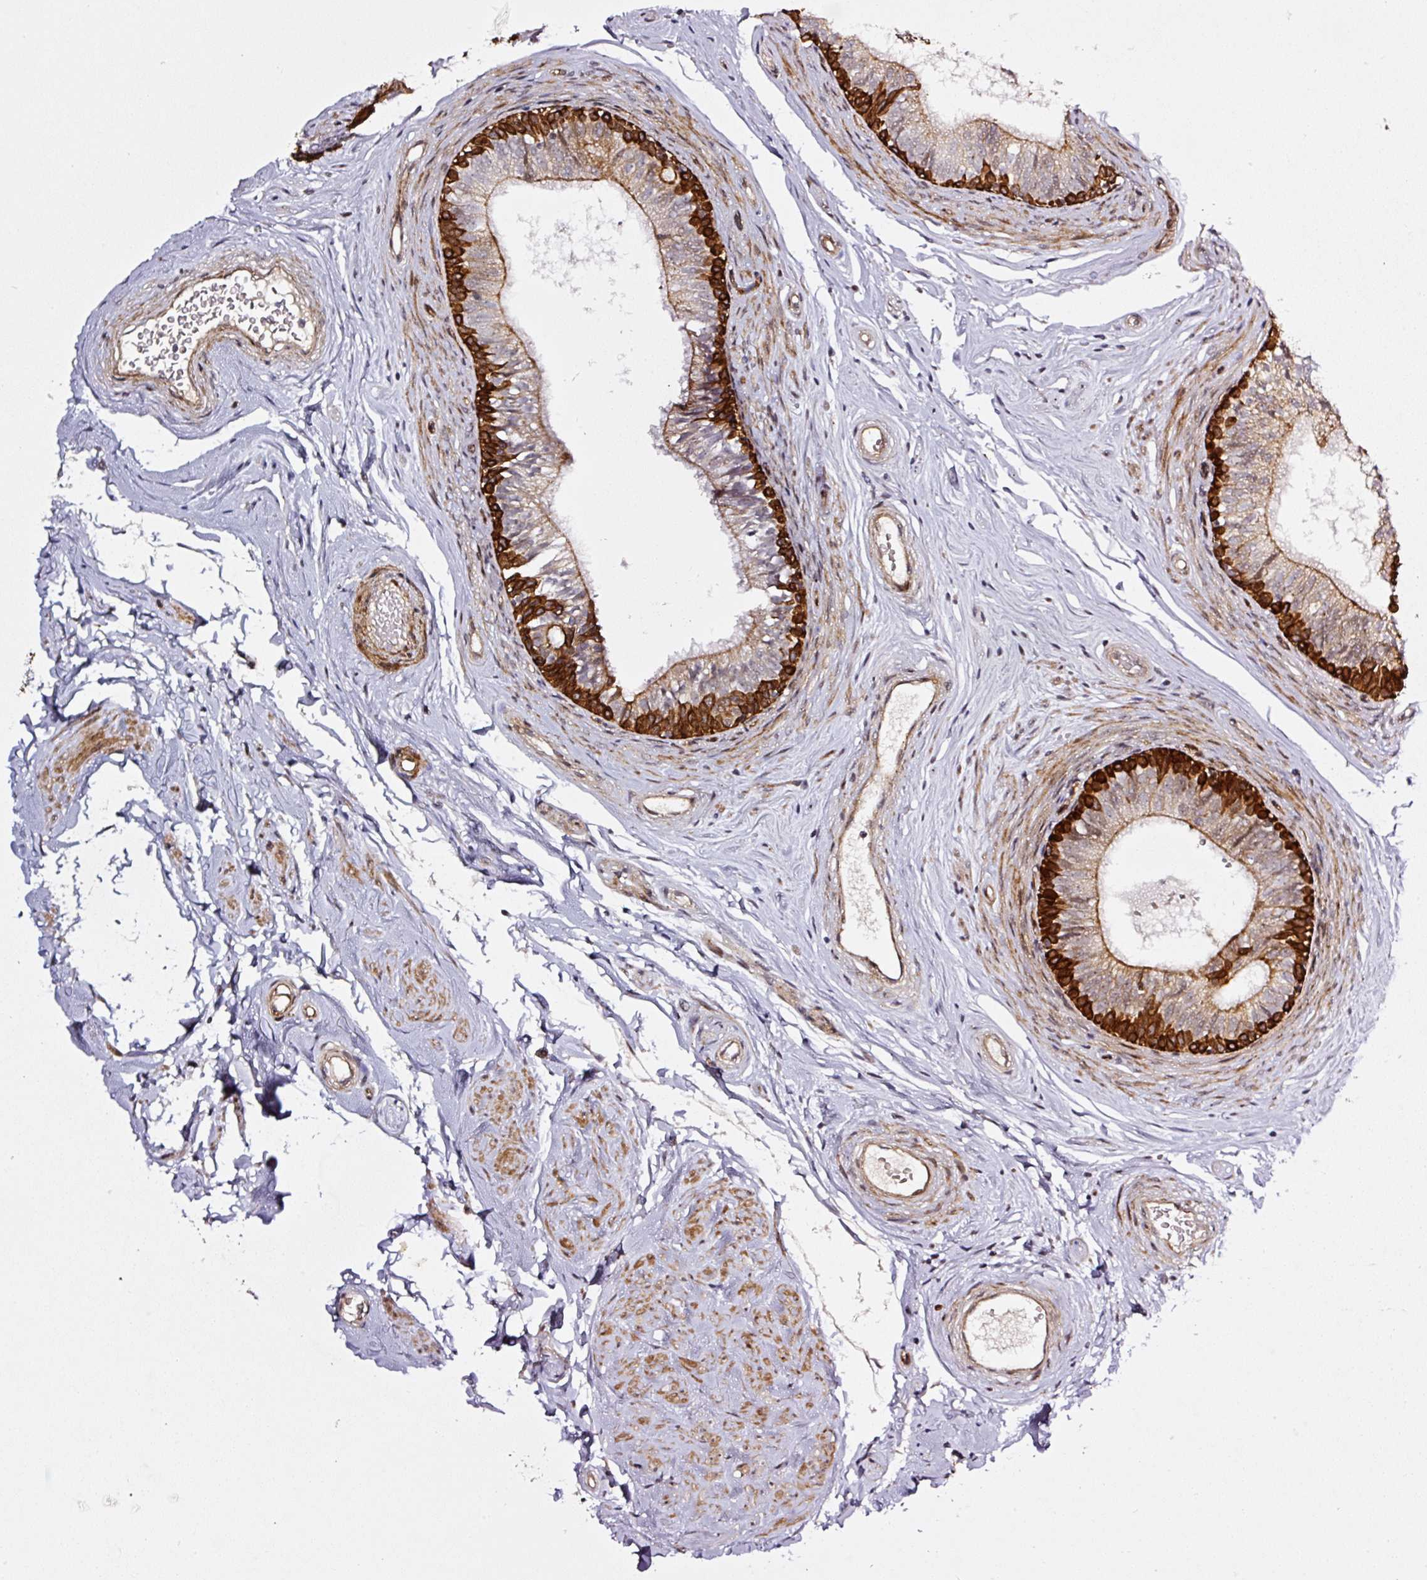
{"staining": {"intensity": "strong", "quantity": "<25%", "location": "cytoplasmic/membranous"}, "tissue": "epididymis", "cell_type": "Glandular cells", "image_type": "normal", "snomed": [{"axis": "morphology", "description": "Normal tissue, NOS"}, {"axis": "topography", "description": "Epididymis"}], "caption": "Strong cytoplasmic/membranous expression is seen in about <25% of glandular cells in unremarkable epididymis. (DAB (3,3'-diaminobenzidine) IHC with brightfield microscopy, high magnification).", "gene": "ANKRD20A1", "patient": {"sex": "male", "age": 45}}